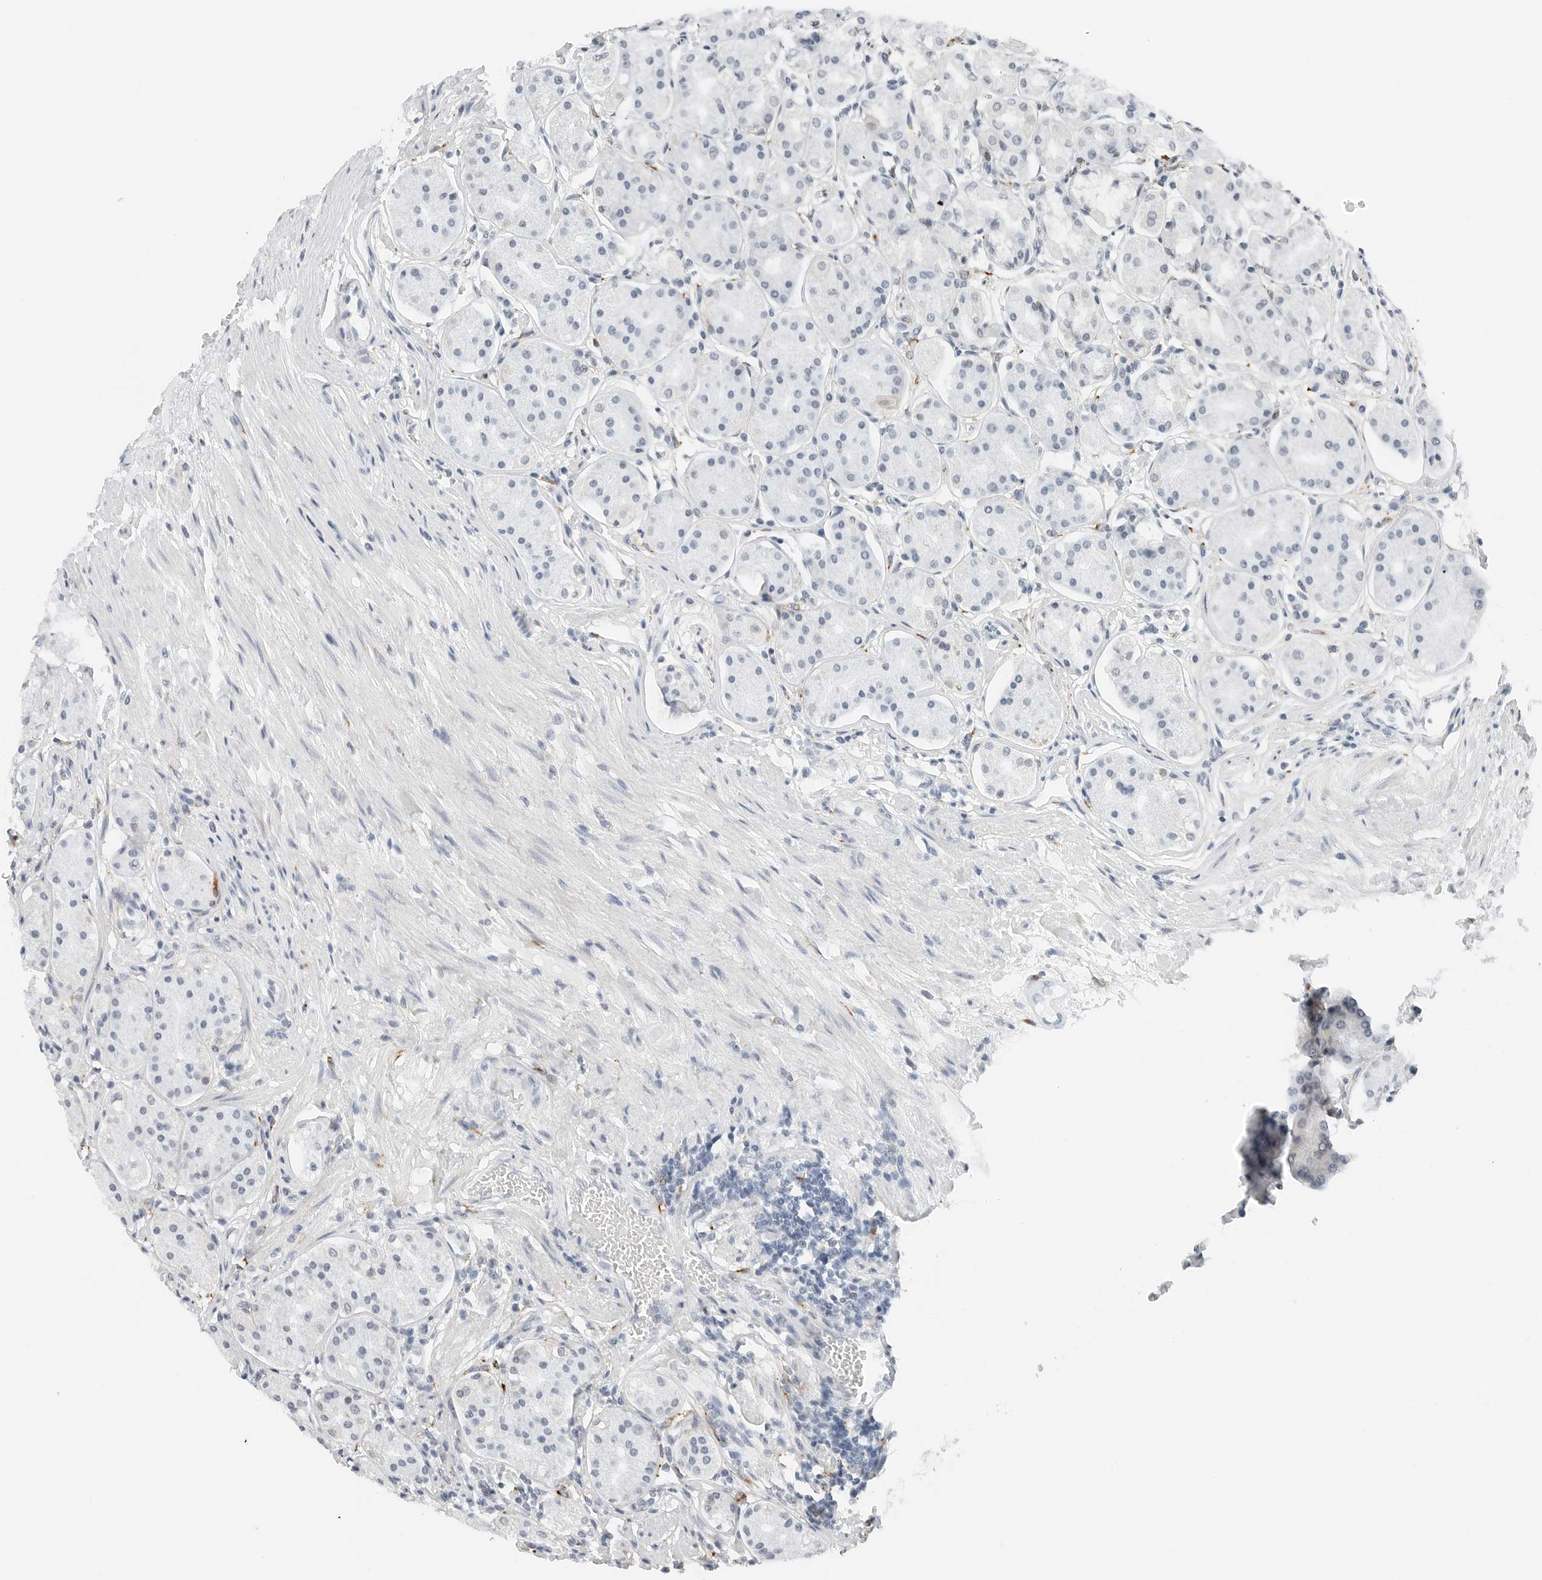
{"staining": {"intensity": "negative", "quantity": "none", "location": "none"}, "tissue": "stomach", "cell_type": "Glandular cells", "image_type": "normal", "snomed": [{"axis": "morphology", "description": "Normal tissue, NOS"}, {"axis": "topography", "description": "Stomach"}, {"axis": "topography", "description": "Stomach, lower"}], "caption": "This photomicrograph is of unremarkable stomach stained with immunohistochemistry to label a protein in brown with the nuclei are counter-stained blue. There is no staining in glandular cells.", "gene": "P4HA2", "patient": {"sex": "female", "age": 56}}